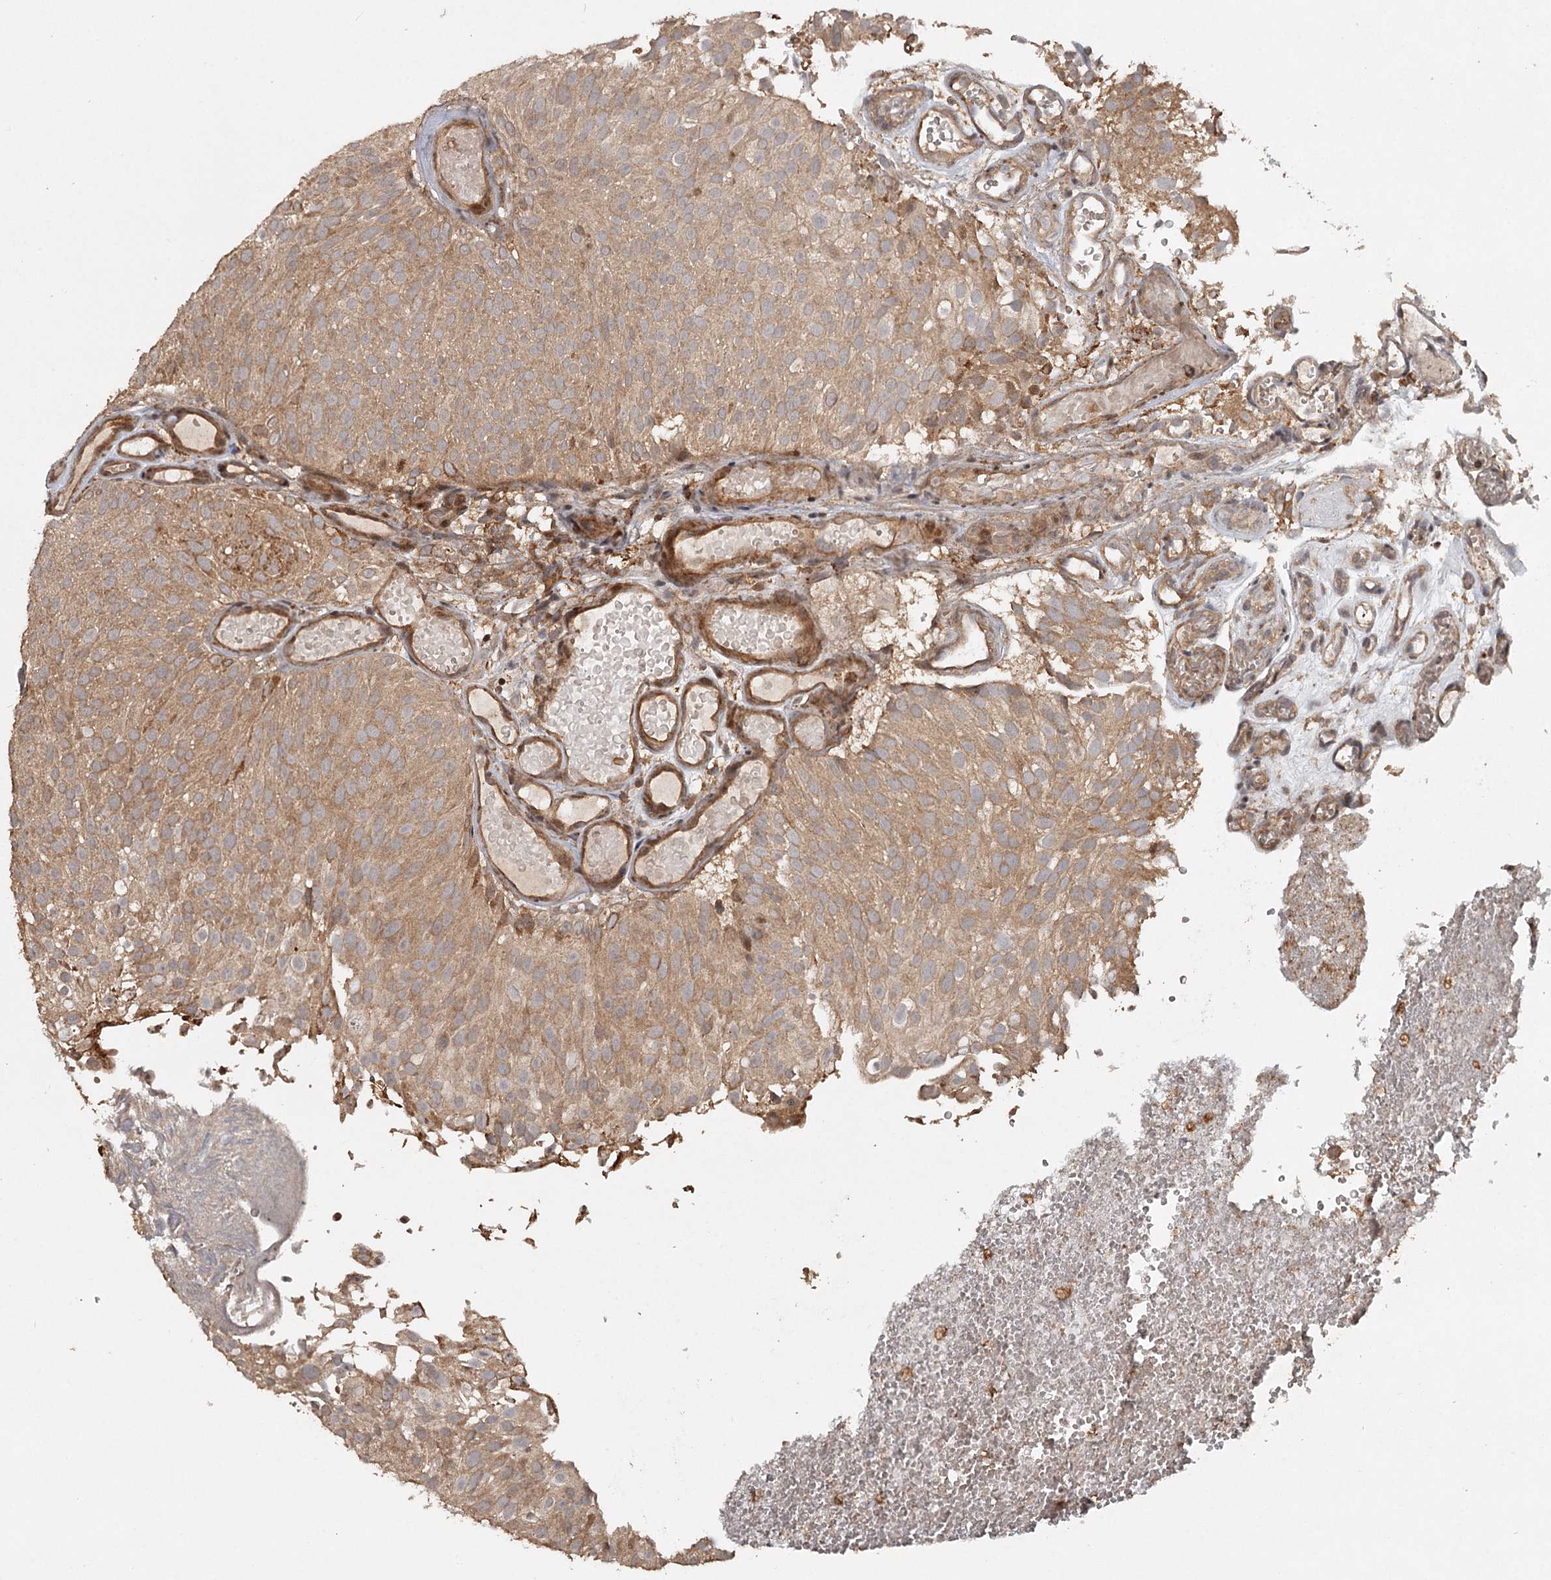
{"staining": {"intensity": "moderate", "quantity": ">75%", "location": "cytoplasmic/membranous"}, "tissue": "urothelial cancer", "cell_type": "Tumor cells", "image_type": "cancer", "snomed": [{"axis": "morphology", "description": "Urothelial carcinoma, Low grade"}, {"axis": "topography", "description": "Urinary bladder"}], "caption": "Immunohistochemical staining of urothelial cancer displays medium levels of moderate cytoplasmic/membranous protein expression in approximately >75% of tumor cells. The staining was performed using DAB, with brown indicating positive protein expression. Nuclei are stained blue with hematoxylin.", "gene": "FAXC", "patient": {"sex": "male", "age": 78}}